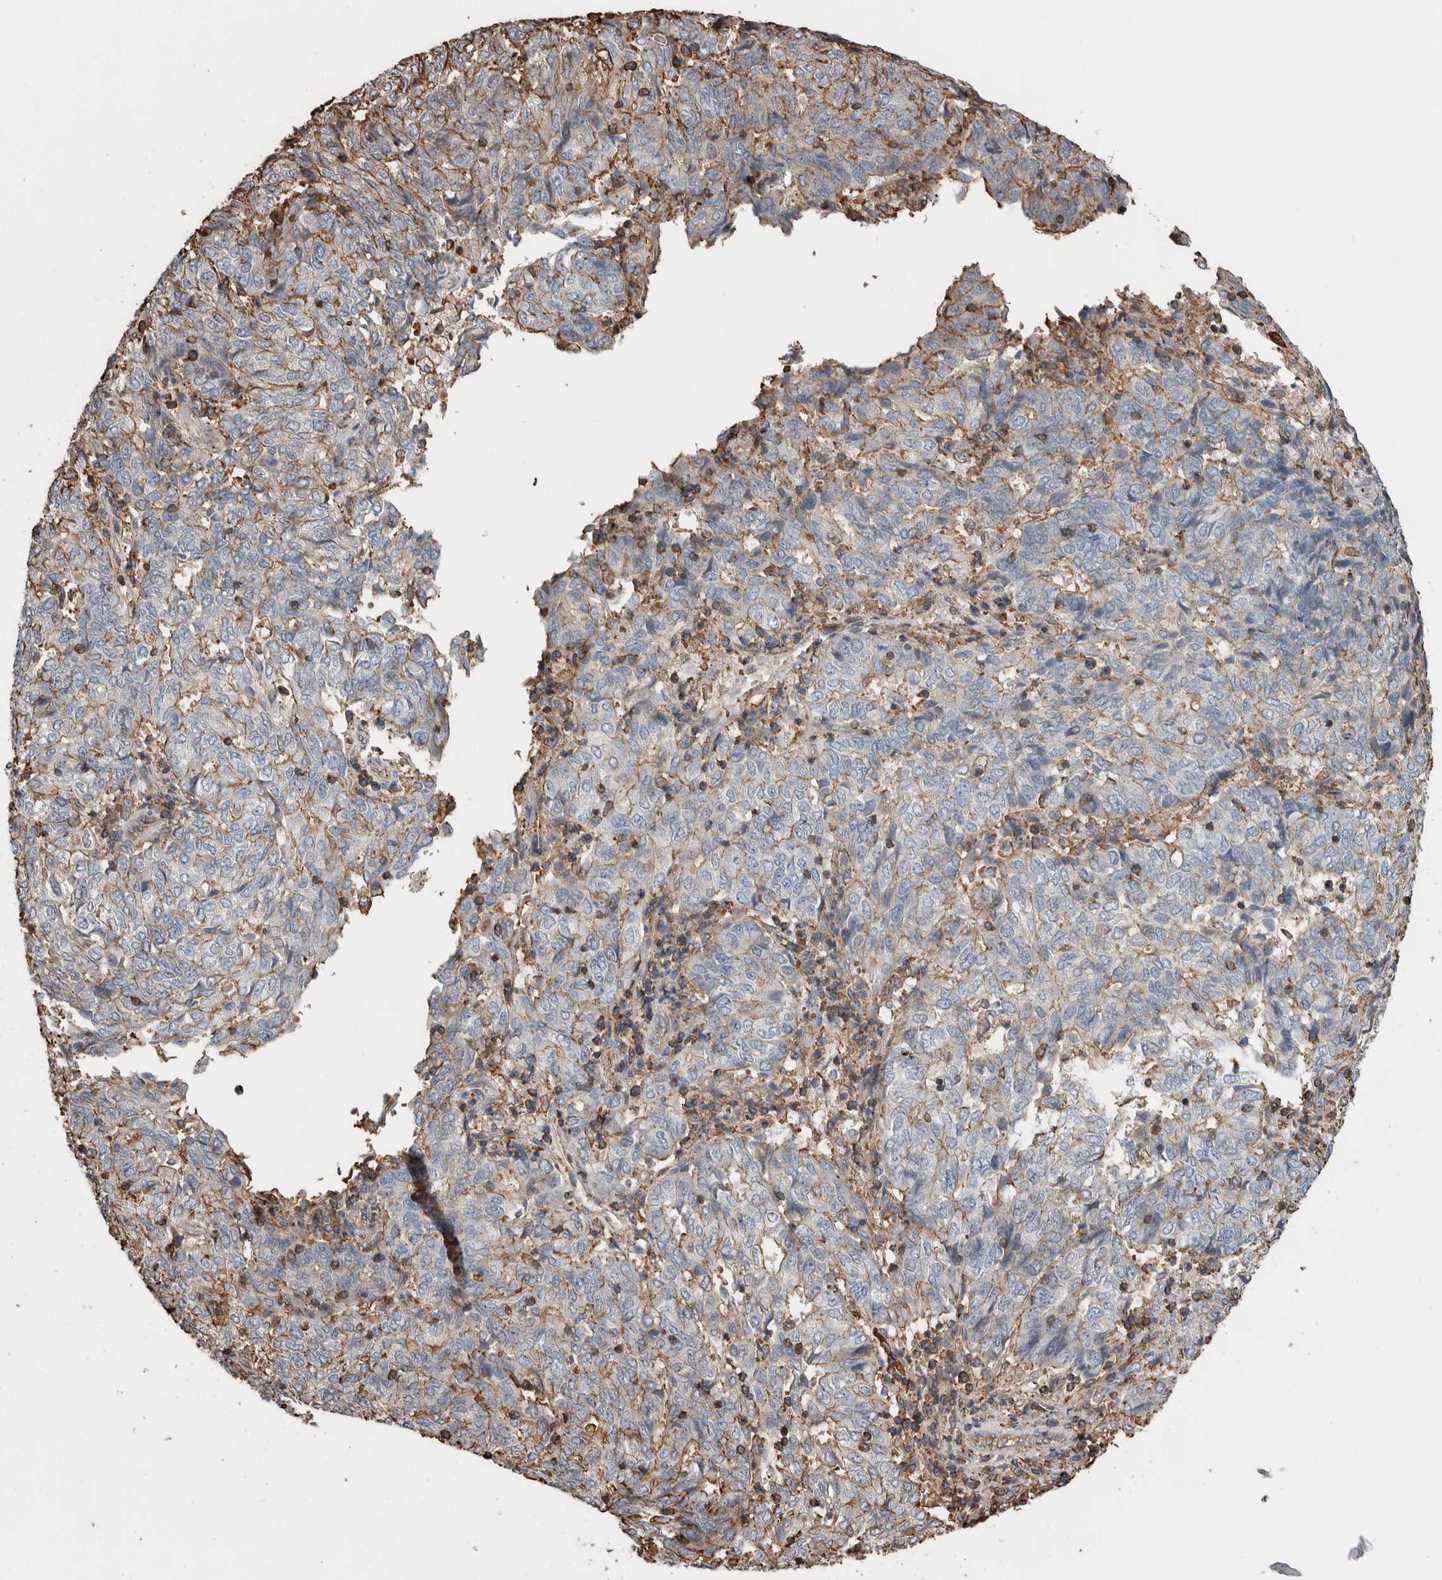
{"staining": {"intensity": "weak", "quantity": "25%-75%", "location": "cytoplasmic/membranous"}, "tissue": "endometrial cancer", "cell_type": "Tumor cells", "image_type": "cancer", "snomed": [{"axis": "morphology", "description": "Adenocarcinoma, NOS"}, {"axis": "topography", "description": "Endometrium"}], "caption": "Tumor cells demonstrate low levels of weak cytoplasmic/membranous positivity in about 25%-75% of cells in human endometrial adenocarcinoma. (DAB (3,3'-diaminobenzidine) IHC with brightfield microscopy, high magnification).", "gene": "ENPP2", "patient": {"sex": "female", "age": 80}}